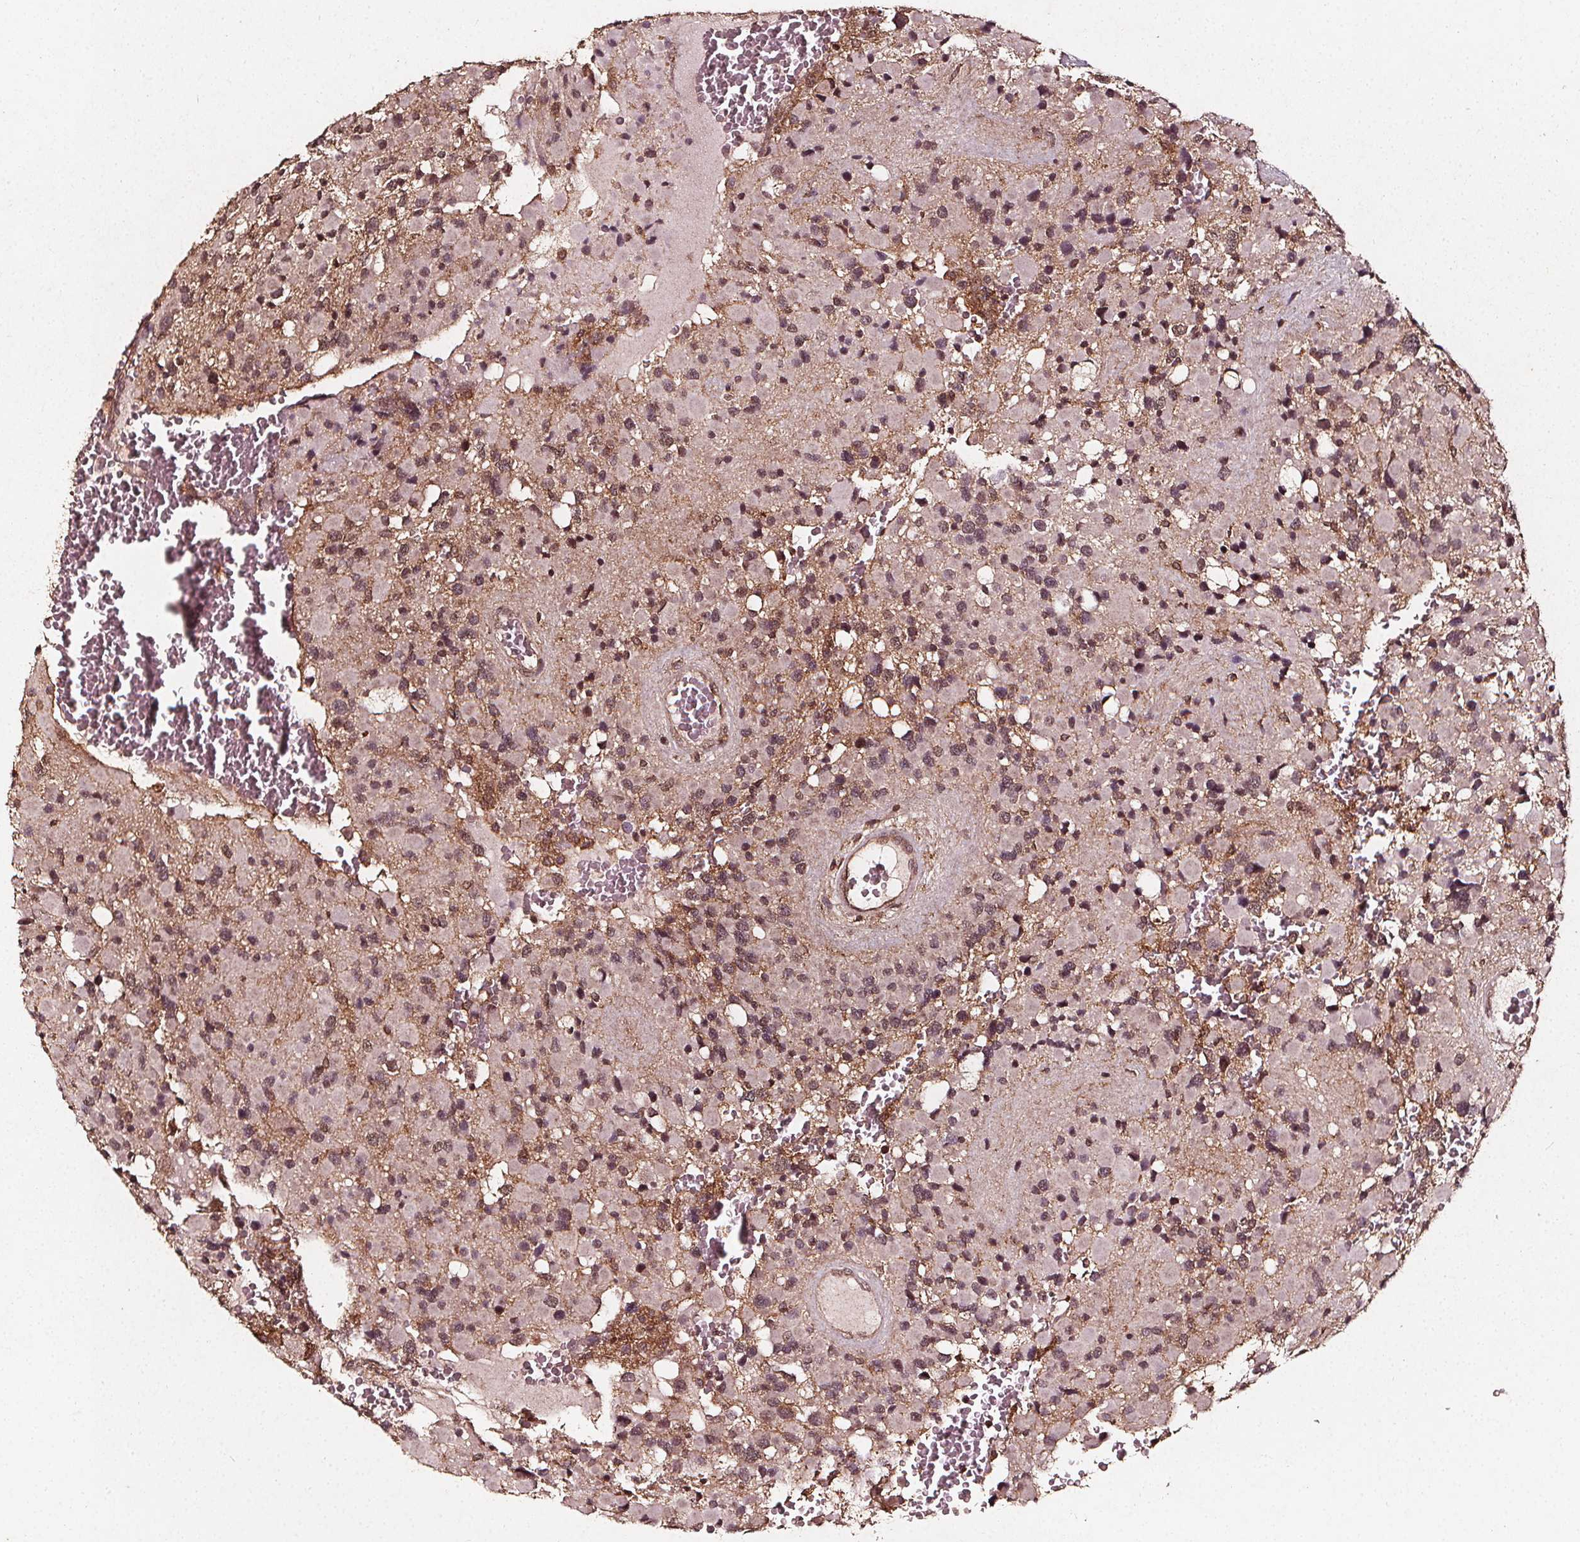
{"staining": {"intensity": "moderate", "quantity": "25%-75%", "location": "cytoplasmic/membranous"}, "tissue": "glioma", "cell_type": "Tumor cells", "image_type": "cancer", "snomed": [{"axis": "morphology", "description": "Glioma, malignant, High grade"}, {"axis": "topography", "description": "Brain"}], "caption": "Immunohistochemistry histopathology image of neoplastic tissue: glioma stained using immunohistochemistry displays medium levels of moderate protein expression localized specifically in the cytoplasmic/membranous of tumor cells, appearing as a cytoplasmic/membranous brown color.", "gene": "ABCA1", "patient": {"sex": "female", "age": 40}}